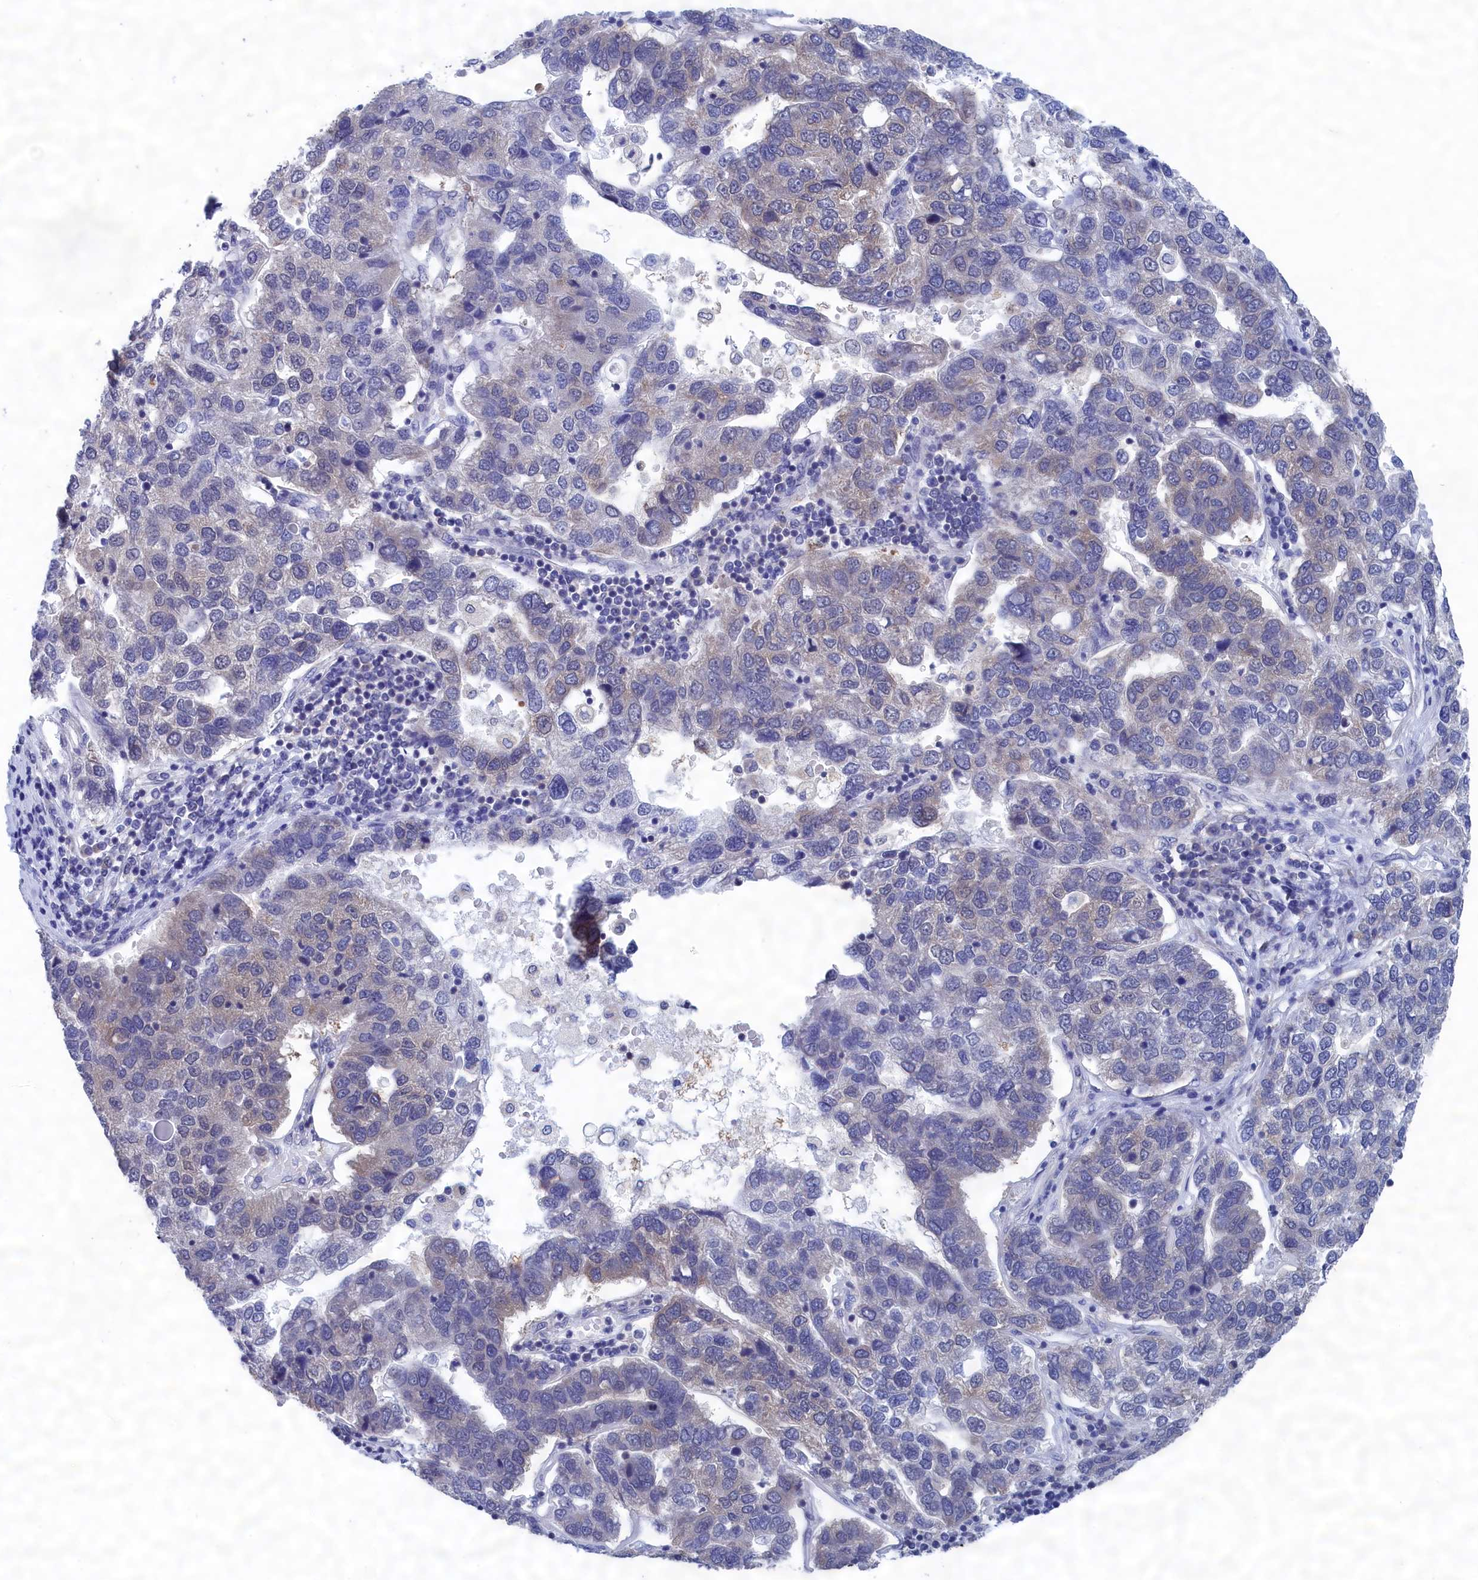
{"staining": {"intensity": "negative", "quantity": "none", "location": "none"}, "tissue": "pancreatic cancer", "cell_type": "Tumor cells", "image_type": "cancer", "snomed": [{"axis": "morphology", "description": "Adenocarcinoma, NOS"}, {"axis": "topography", "description": "Pancreas"}], "caption": "A photomicrograph of pancreatic cancer stained for a protein displays no brown staining in tumor cells.", "gene": "PGP", "patient": {"sex": "female", "age": 61}}